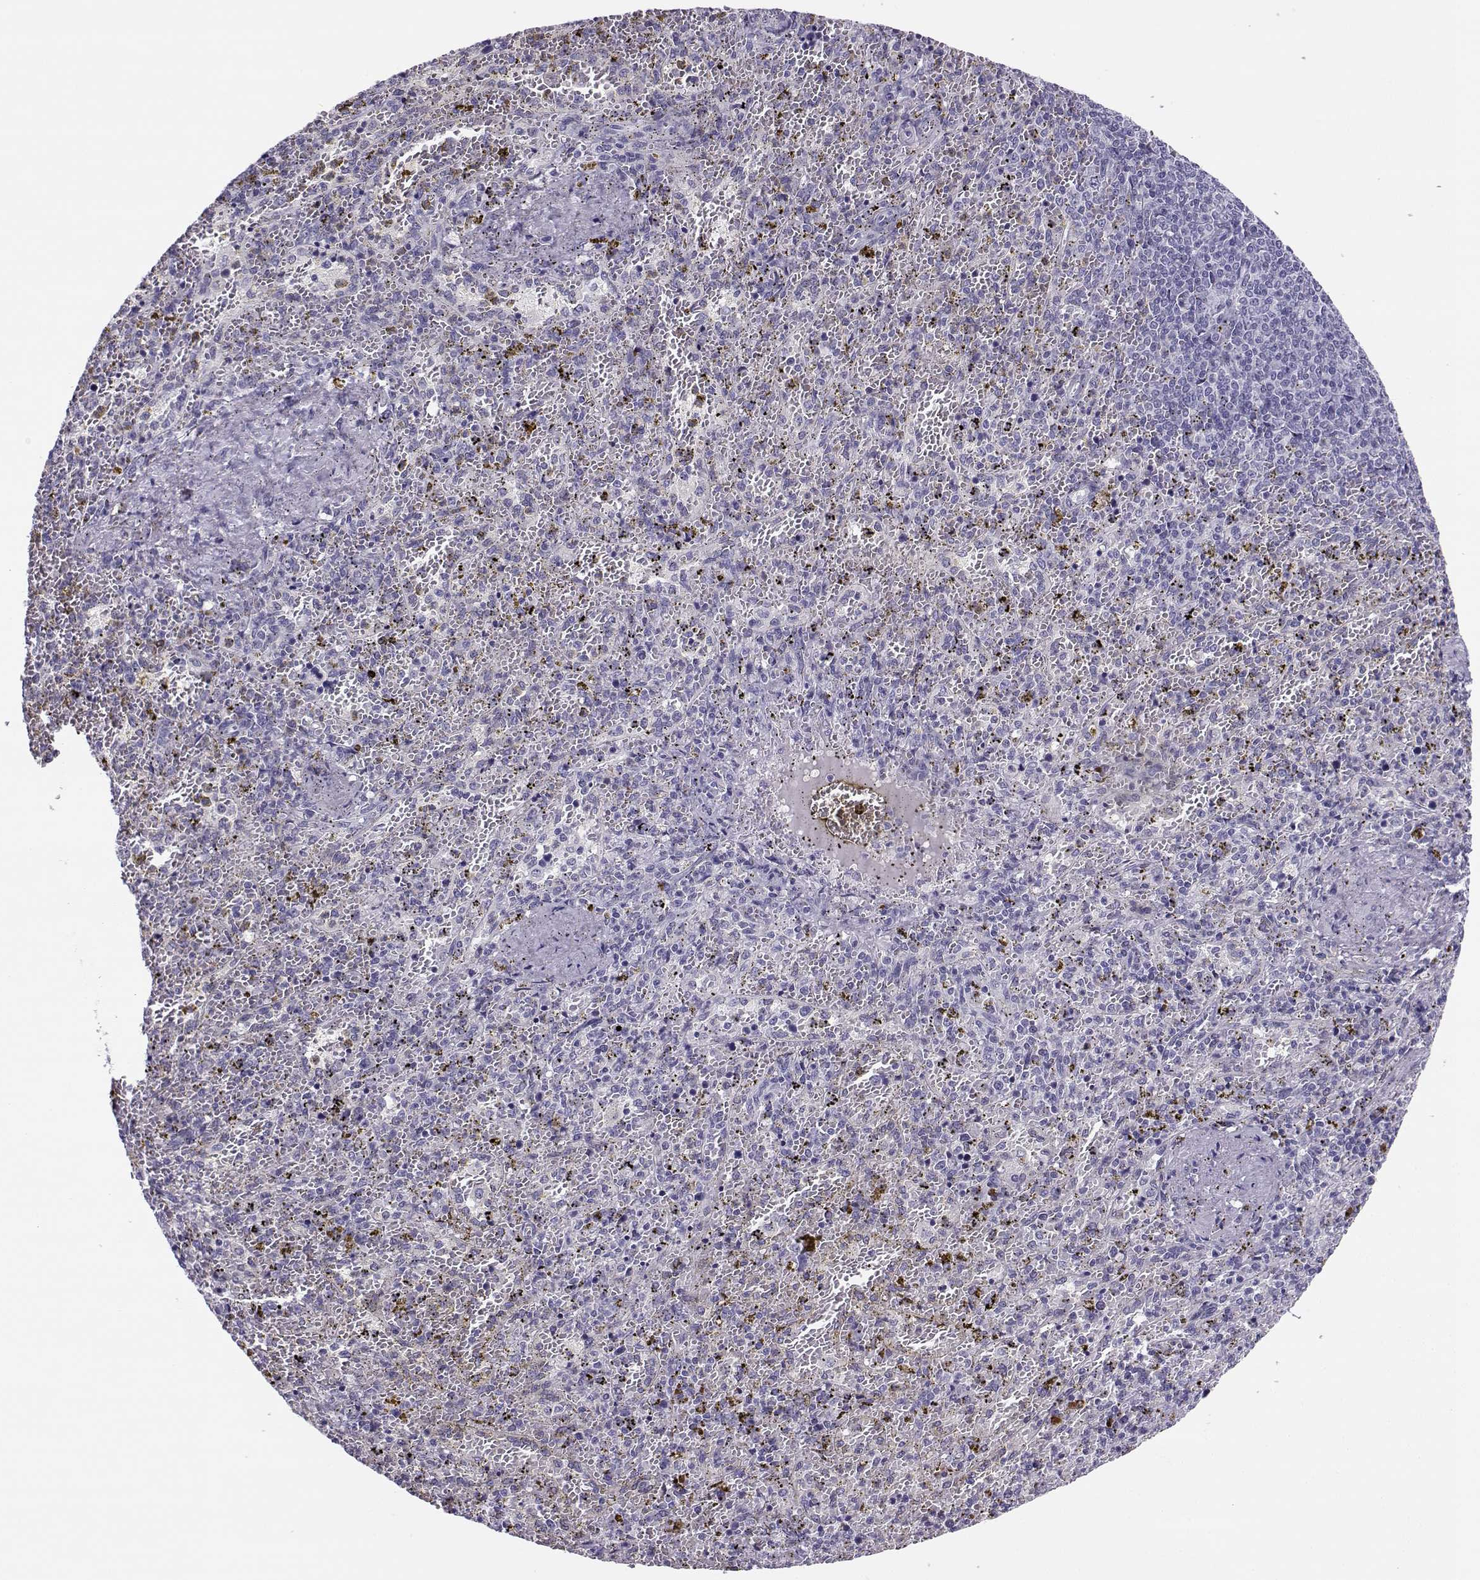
{"staining": {"intensity": "negative", "quantity": "none", "location": "none"}, "tissue": "spleen", "cell_type": "Cells in red pulp", "image_type": "normal", "snomed": [{"axis": "morphology", "description": "Normal tissue, NOS"}, {"axis": "topography", "description": "Spleen"}], "caption": "This is an immunohistochemistry (IHC) histopathology image of benign human spleen. There is no staining in cells in red pulp.", "gene": "CFAP77", "patient": {"sex": "female", "age": 50}}